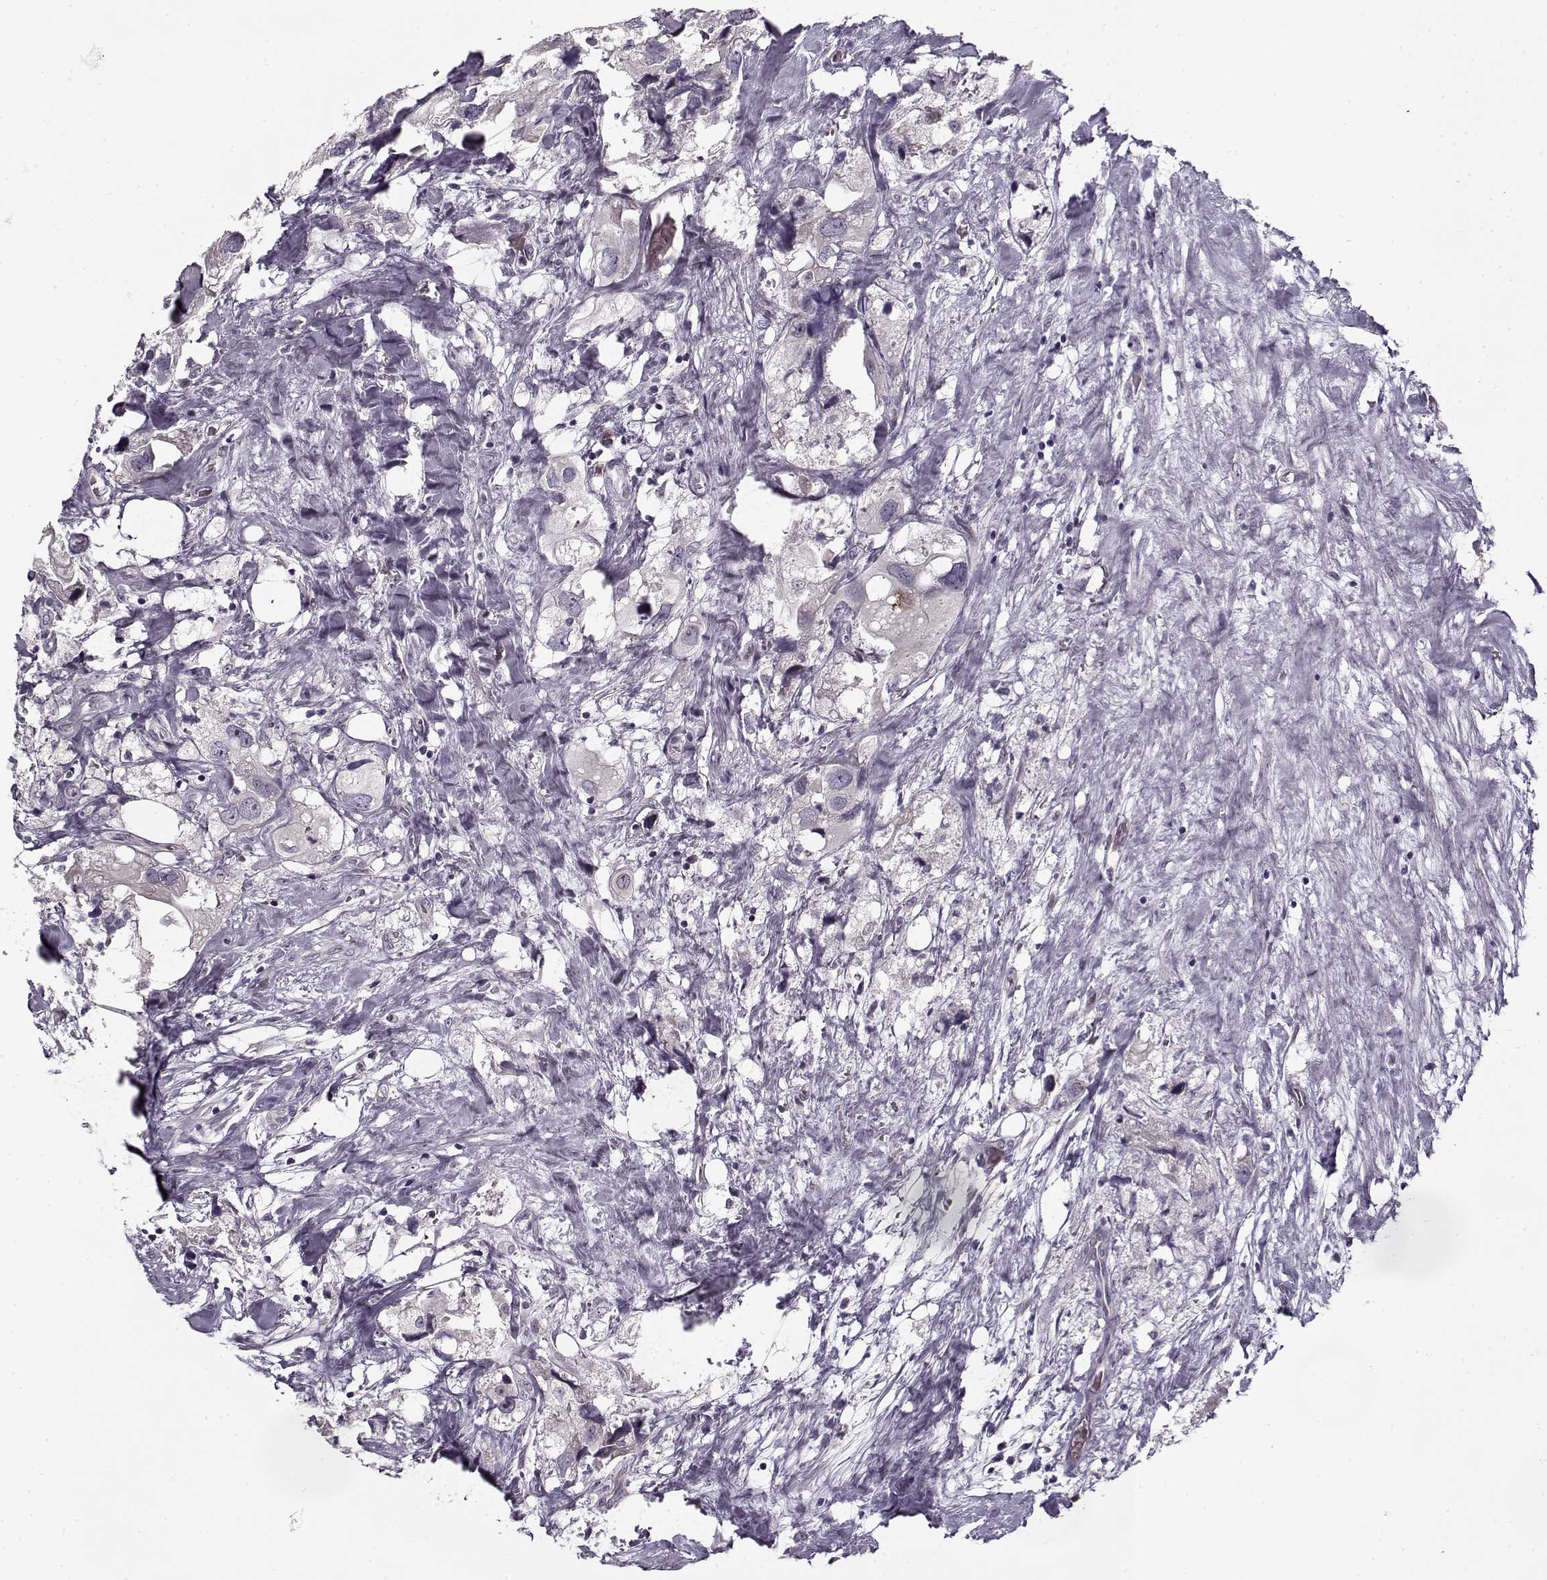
{"staining": {"intensity": "negative", "quantity": "none", "location": "none"}, "tissue": "urothelial cancer", "cell_type": "Tumor cells", "image_type": "cancer", "snomed": [{"axis": "morphology", "description": "Urothelial carcinoma, High grade"}, {"axis": "topography", "description": "Urinary bladder"}], "caption": "High magnification brightfield microscopy of high-grade urothelial carcinoma stained with DAB (brown) and counterstained with hematoxylin (blue): tumor cells show no significant positivity.", "gene": "PNMT", "patient": {"sex": "male", "age": 59}}